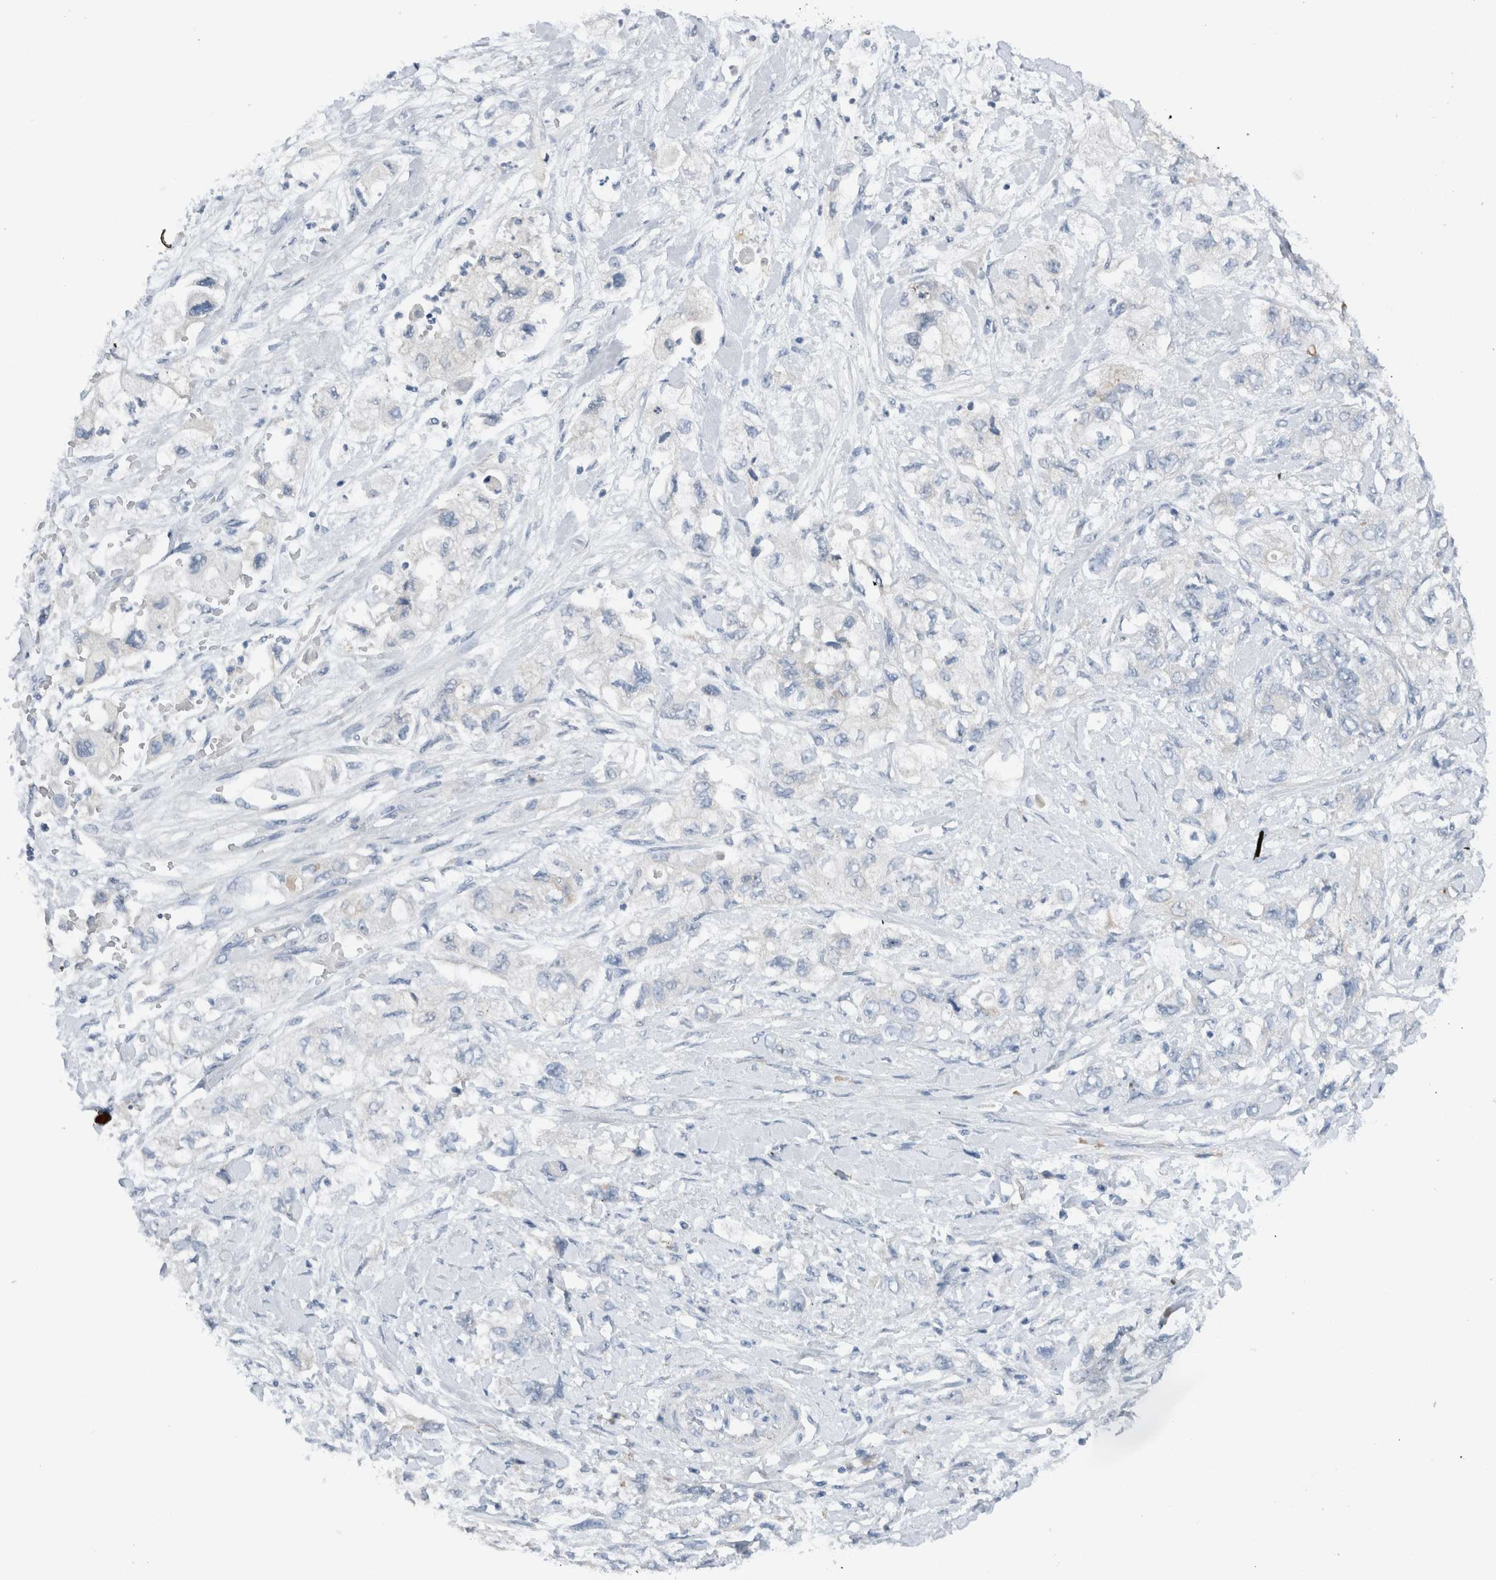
{"staining": {"intensity": "negative", "quantity": "none", "location": "none"}, "tissue": "pancreatic cancer", "cell_type": "Tumor cells", "image_type": "cancer", "snomed": [{"axis": "morphology", "description": "Adenocarcinoma, NOS"}, {"axis": "topography", "description": "Pancreas"}], "caption": "There is no significant positivity in tumor cells of pancreatic cancer. (DAB immunohistochemistry visualized using brightfield microscopy, high magnification).", "gene": "DUOX1", "patient": {"sex": "female", "age": 73}}